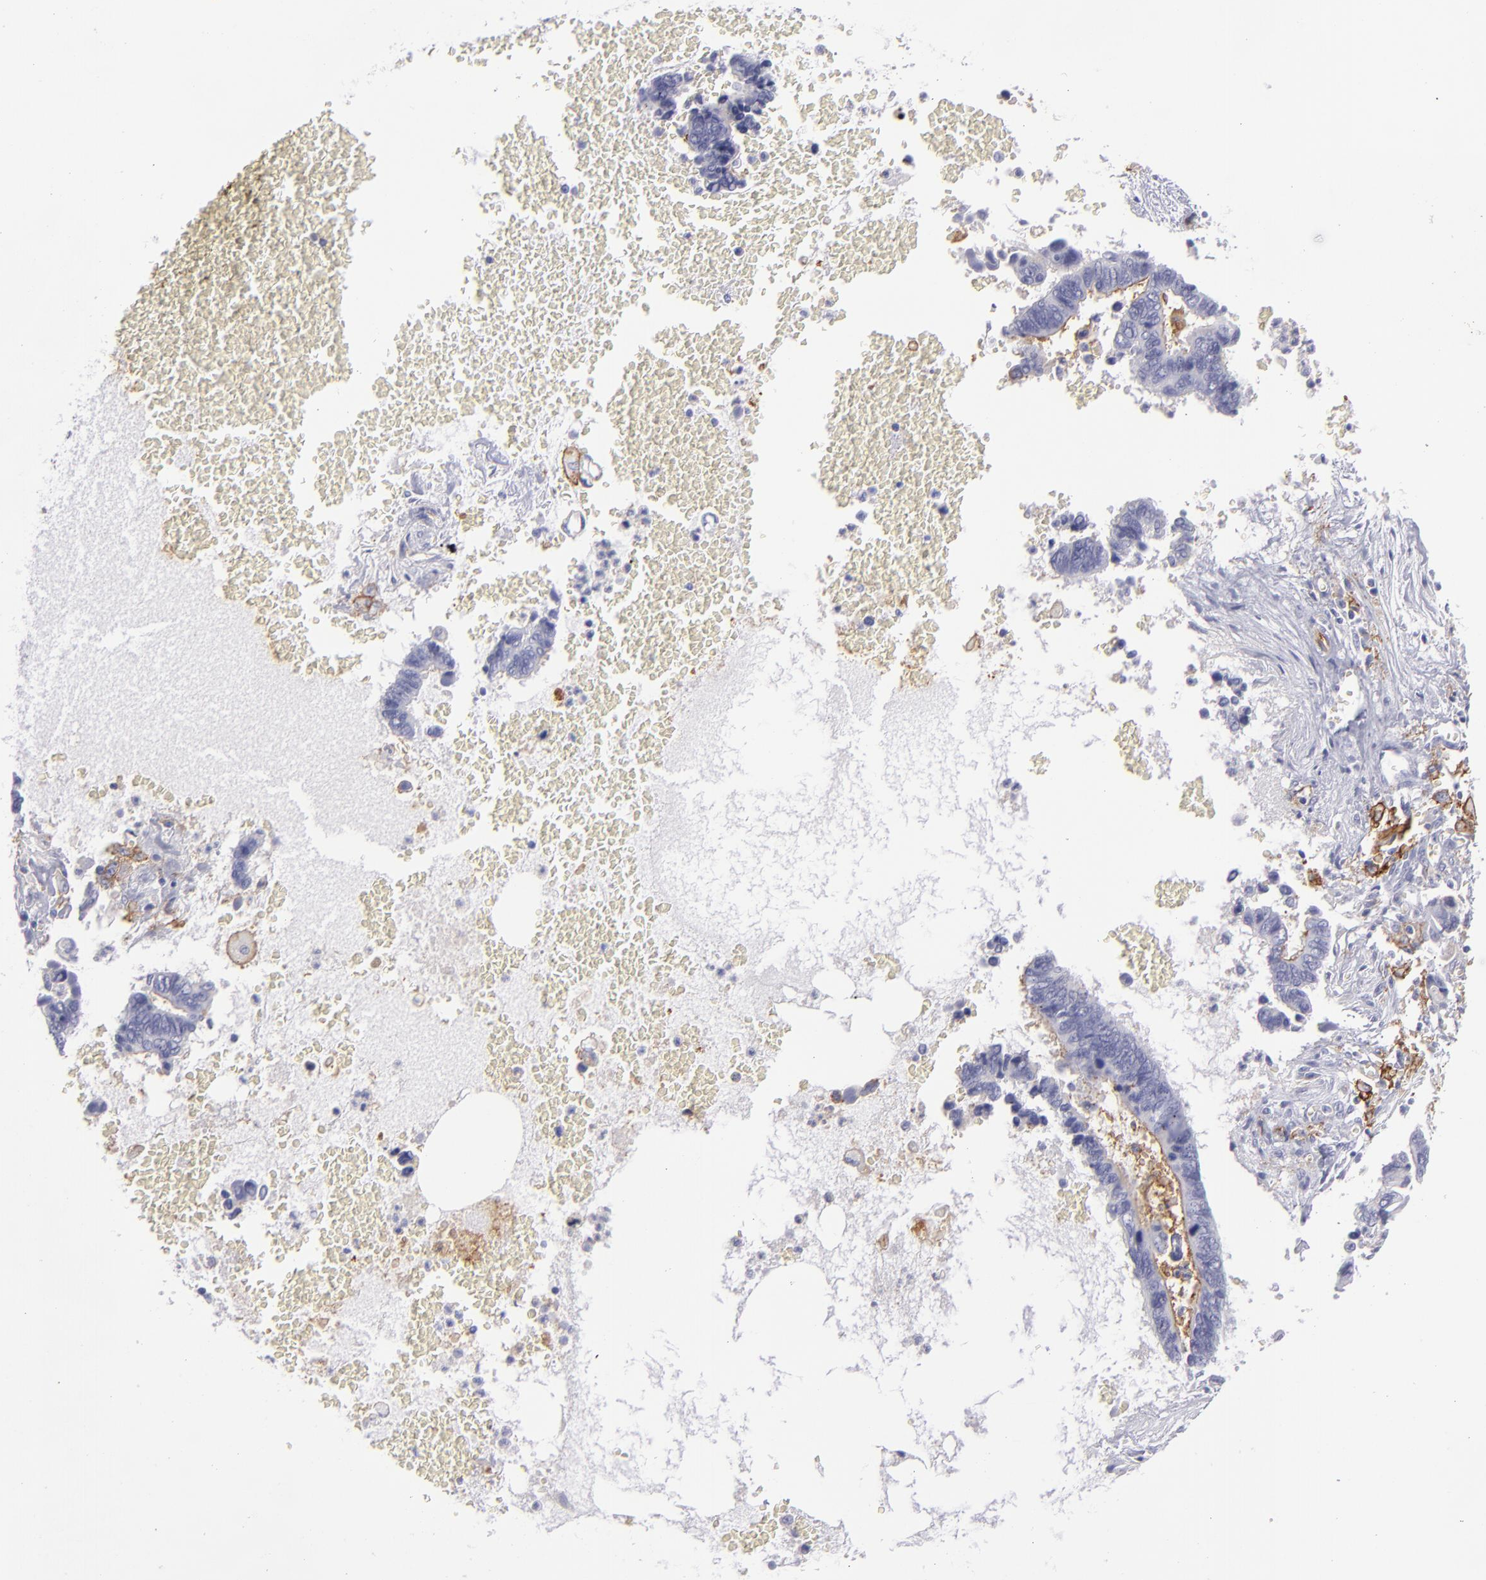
{"staining": {"intensity": "moderate", "quantity": "<25%", "location": "cytoplasmic/membranous"}, "tissue": "pancreatic cancer", "cell_type": "Tumor cells", "image_type": "cancer", "snomed": [{"axis": "morphology", "description": "Adenocarcinoma, NOS"}, {"axis": "topography", "description": "Pancreas"}], "caption": "Moderate cytoplasmic/membranous protein positivity is present in about <25% of tumor cells in pancreatic adenocarcinoma.", "gene": "ACE", "patient": {"sex": "female", "age": 70}}